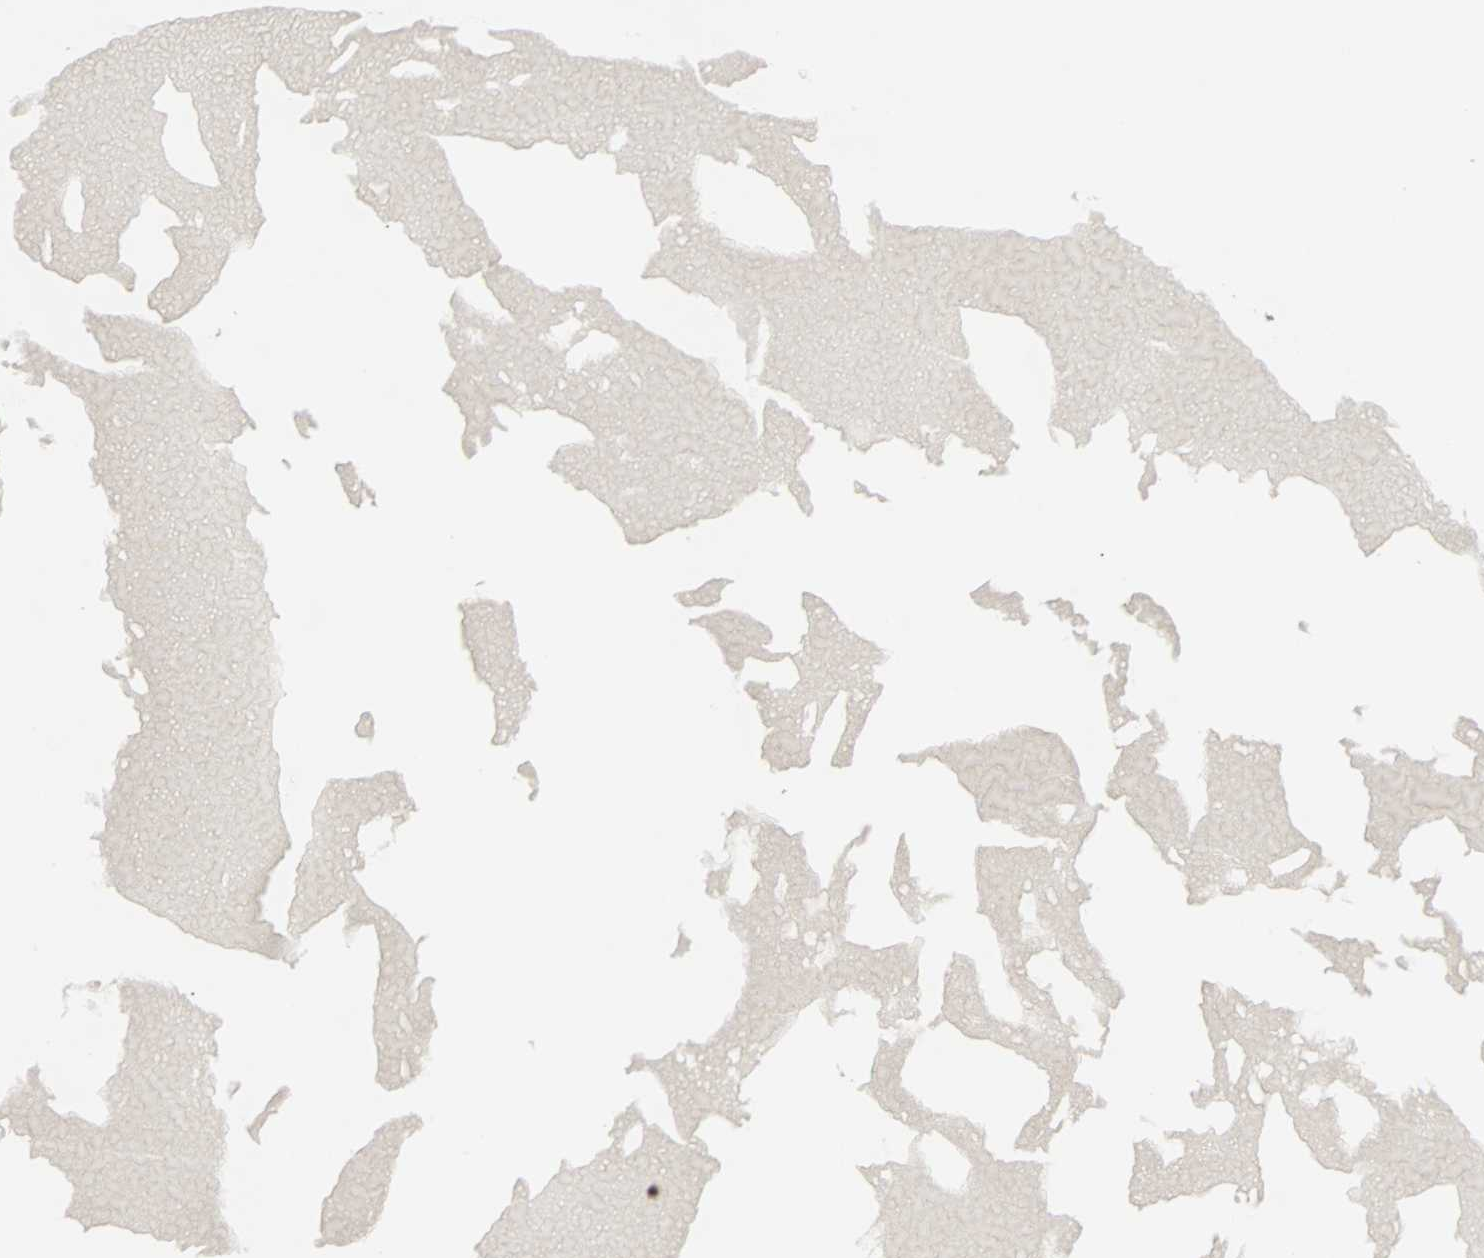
{"staining": {"intensity": "weak", "quantity": "25%-75%", "location": "nuclear"}, "tissue": "ovary", "cell_type": "Ovarian stroma cells", "image_type": "normal", "snomed": [{"axis": "morphology", "description": "Normal tissue, NOS"}, {"axis": "topography", "description": "Ovary"}], "caption": "Weak nuclear staining for a protein is identified in approximately 25%-75% of ovarian stroma cells of normal ovary using immunohistochemistry.", "gene": "PNKP", "patient": {"sex": "female", "age": 35}}